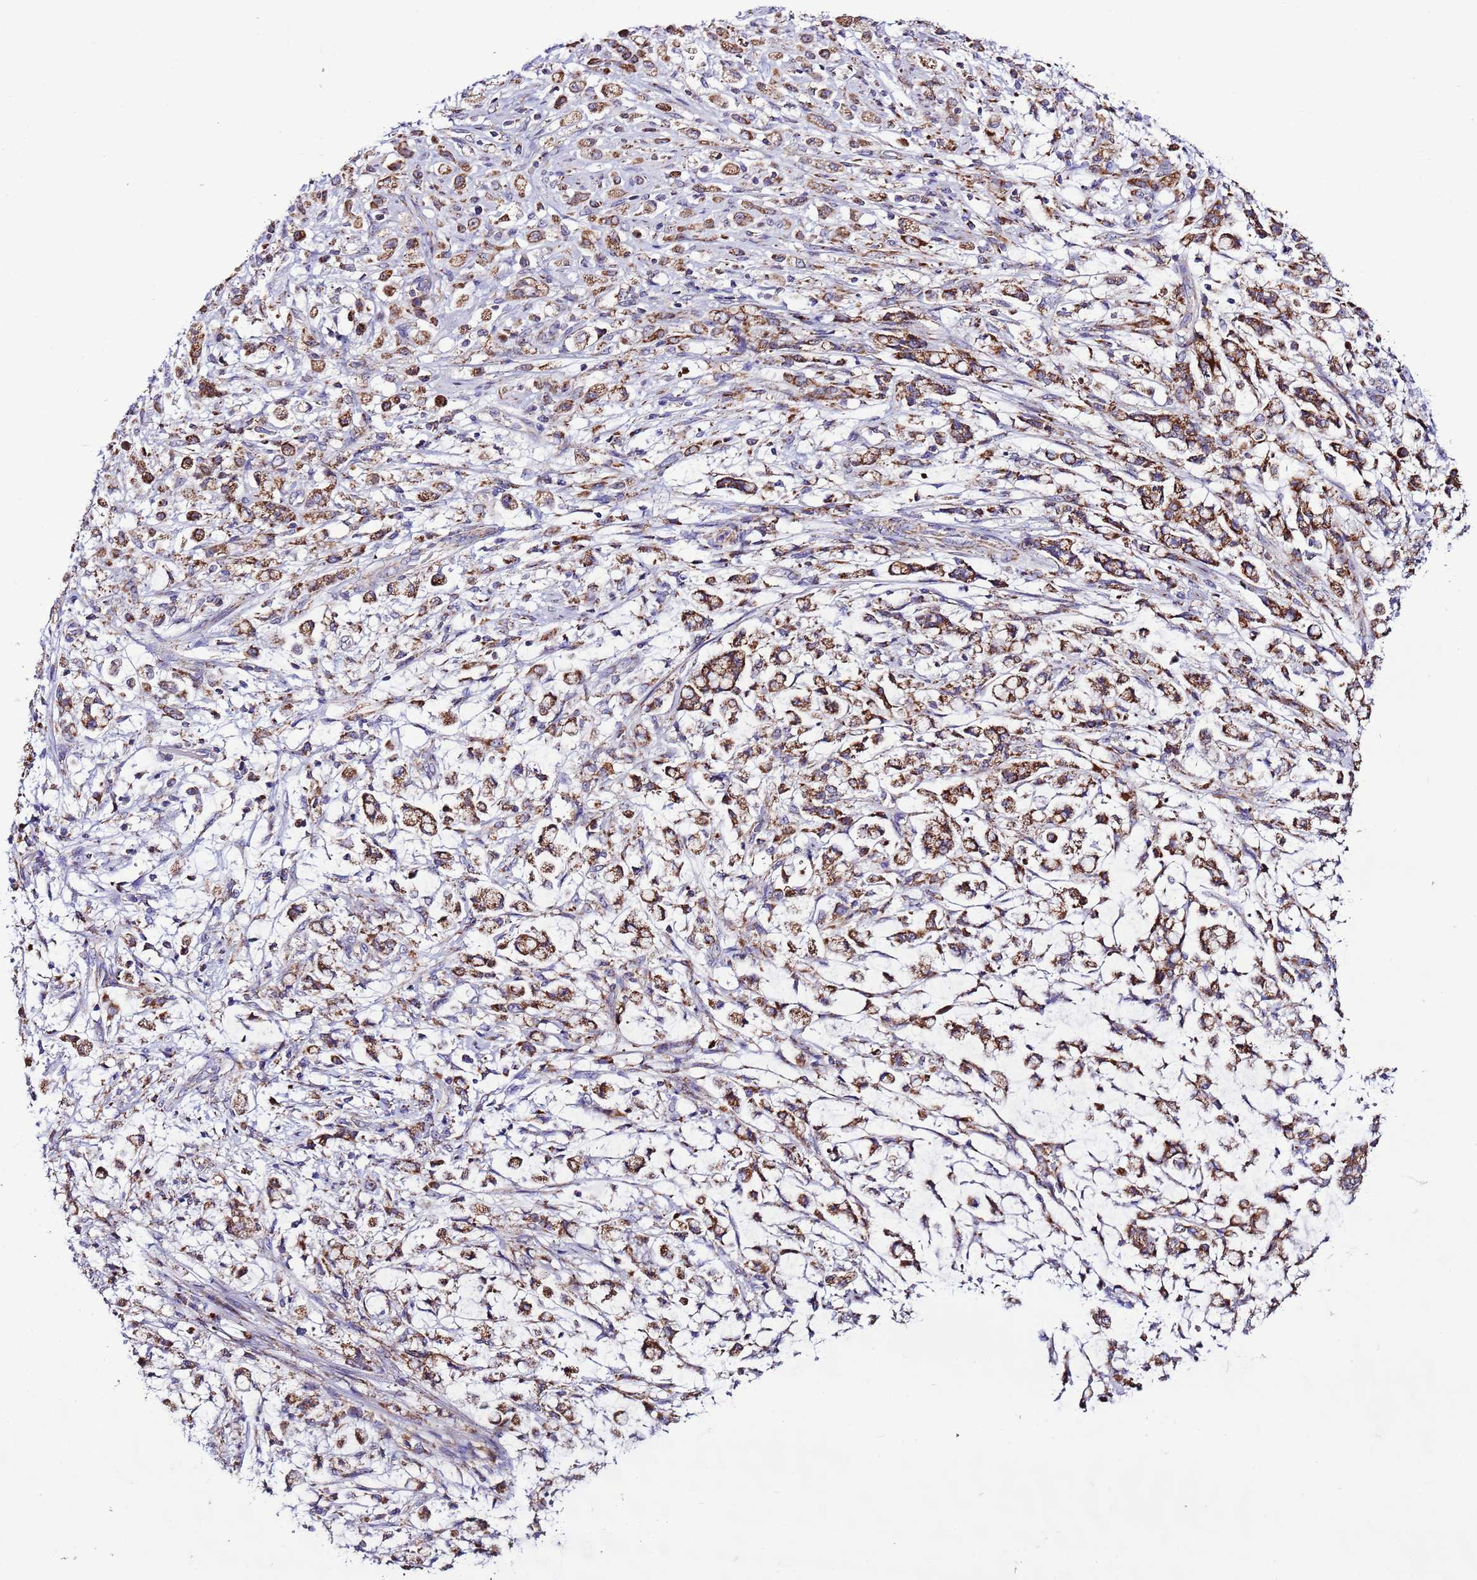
{"staining": {"intensity": "moderate", "quantity": ">75%", "location": "cytoplasmic/membranous"}, "tissue": "stomach cancer", "cell_type": "Tumor cells", "image_type": "cancer", "snomed": [{"axis": "morphology", "description": "Adenocarcinoma, NOS"}, {"axis": "topography", "description": "Stomach"}], "caption": "Tumor cells reveal medium levels of moderate cytoplasmic/membranous expression in approximately >75% of cells in stomach cancer (adenocarcinoma).", "gene": "UEVLD", "patient": {"sex": "female", "age": 60}}